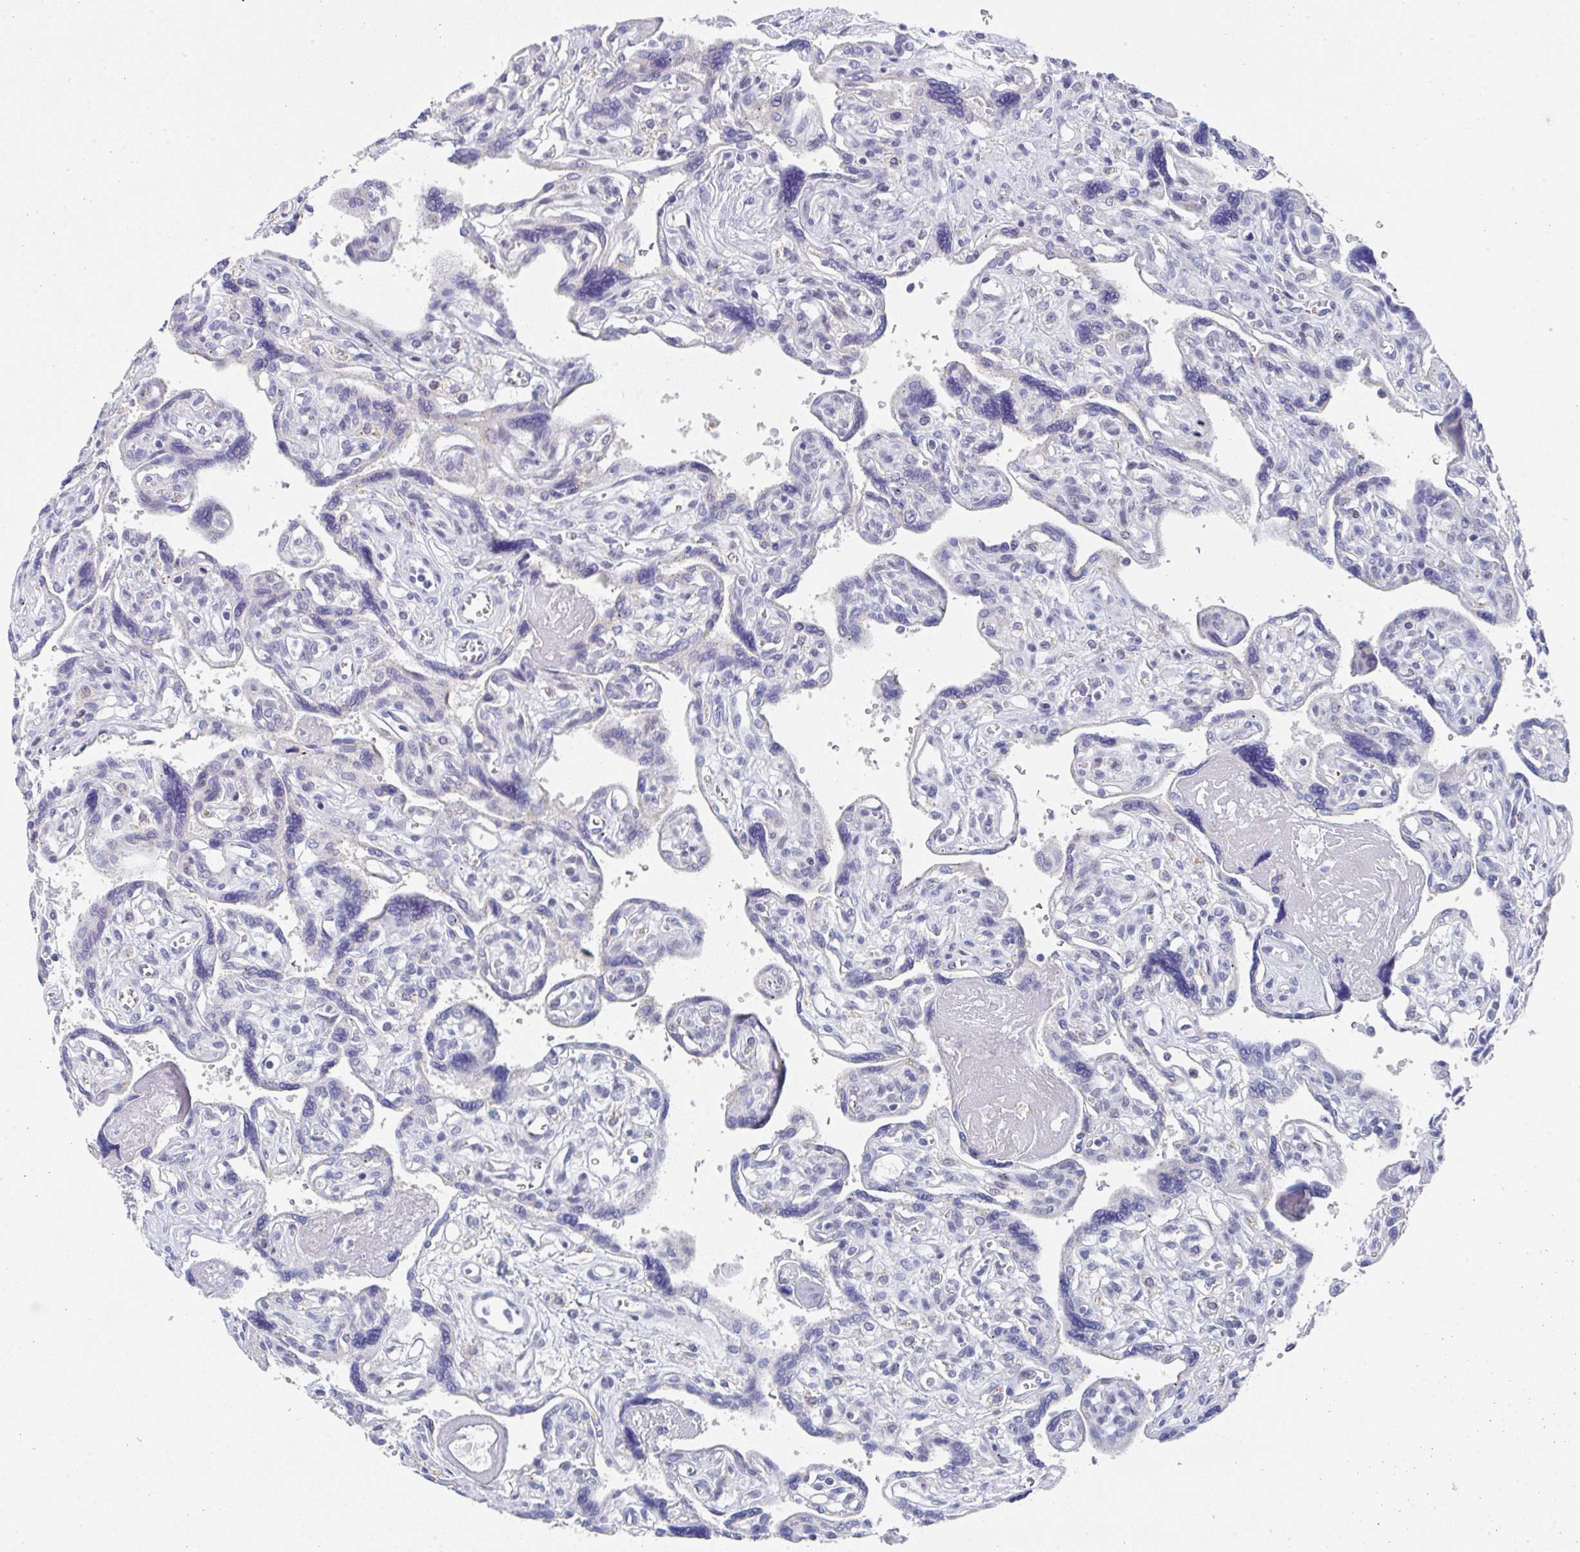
{"staining": {"intensity": "negative", "quantity": "none", "location": "none"}, "tissue": "placenta", "cell_type": "Trophoblastic cells", "image_type": "normal", "snomed": [{"axis": "morphology", "description": "Normal tissue, NOS"}, {"axis": "topography", "description": "Placenta"}], "caption": "This photomicrograph is of unremarkable placenta stained with IHC to label a protein in brown with the nuclei are counter-stained blue. There is no expression in trophoblastic cells. Nuclei are stained in blue.", "gene": "TNFRSF8", "patient": {"sex": "female", "age": 39}}